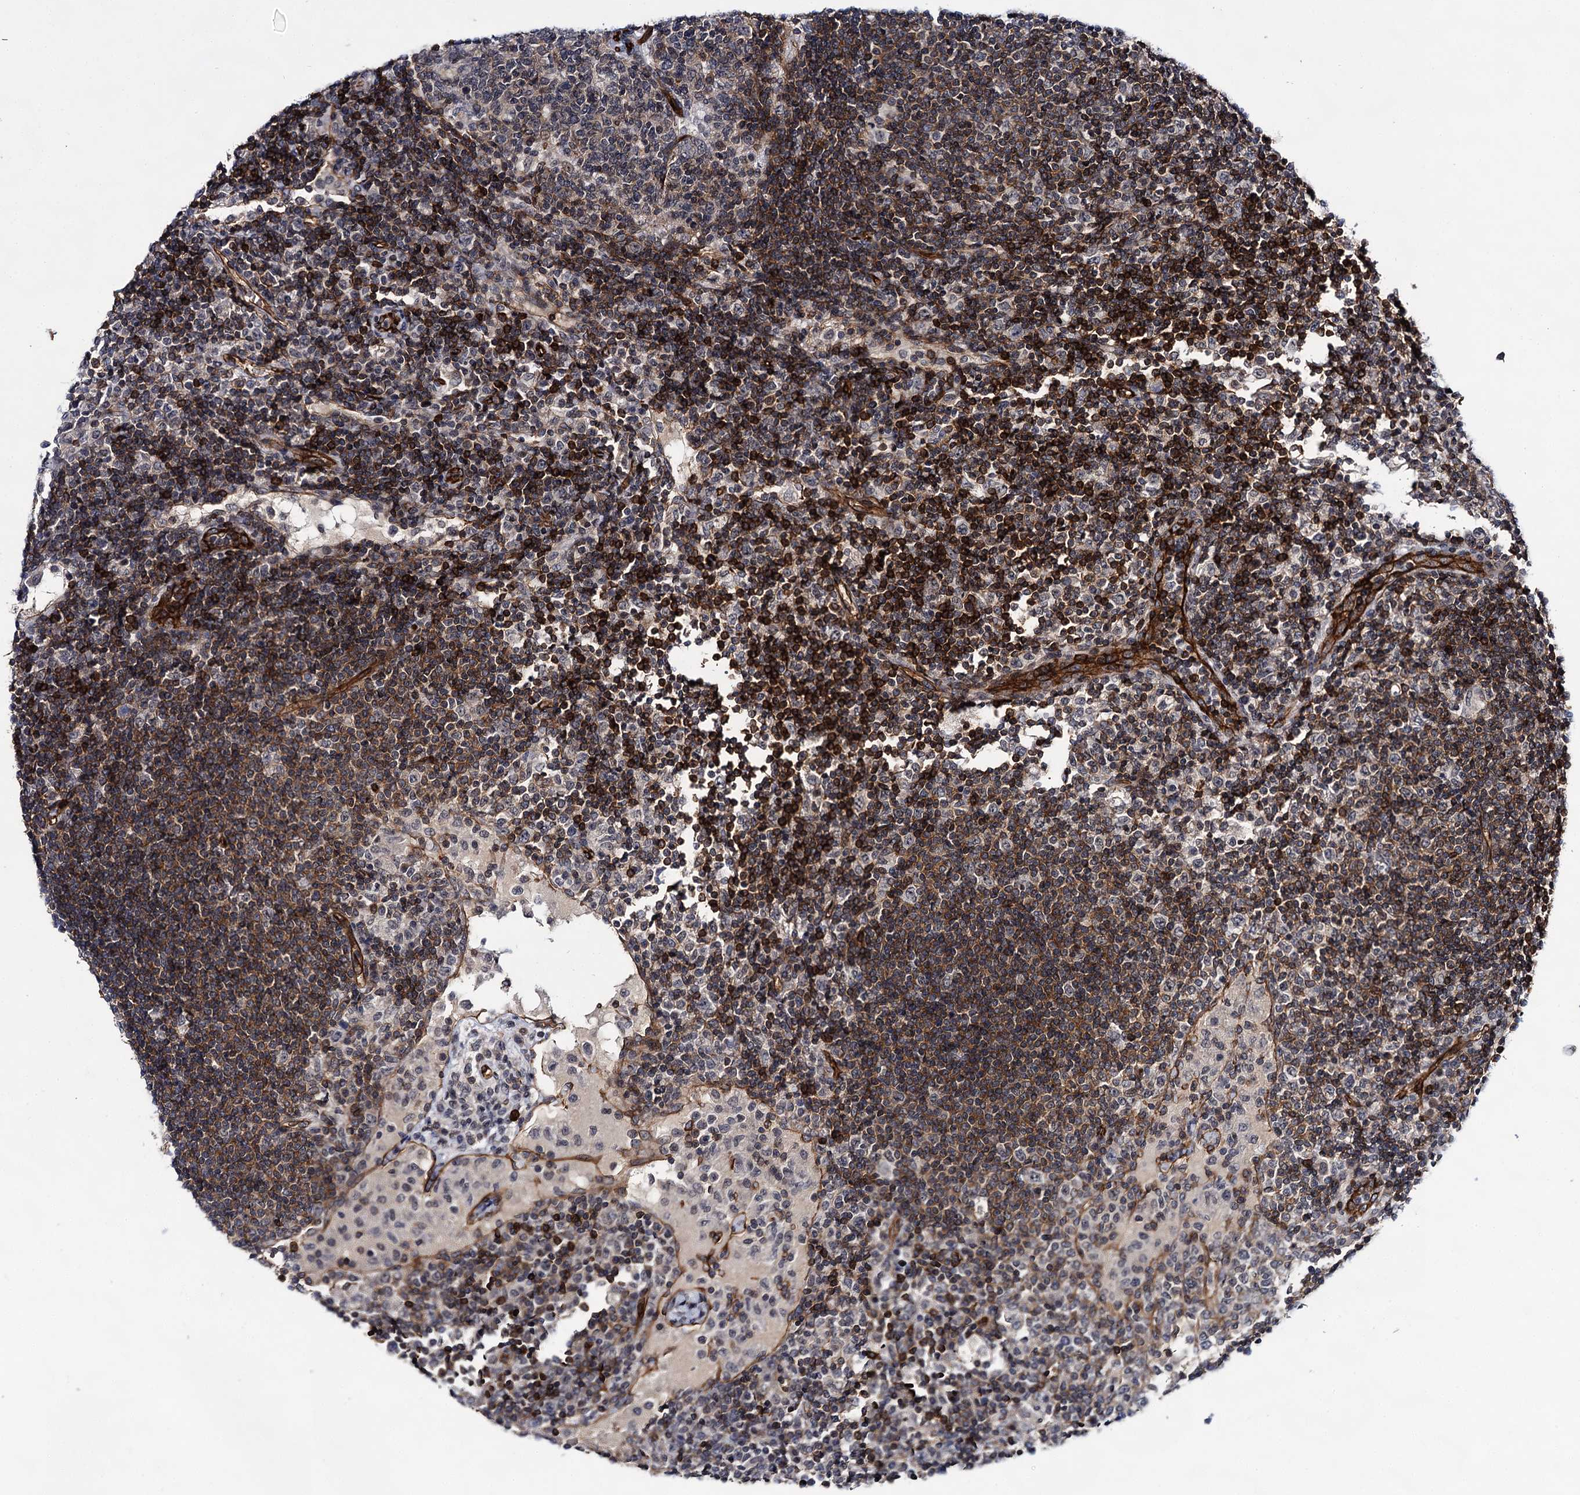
{"staining": {"intensity": "moderate", "quantity": ">75%", "location": "cytoplasmic/membranous"}, "tissue": "lymph node", "cell_type": "Germinal center cells", "image_type": "normal", "snomed": [{"axis": "morphology", "description": "Normal tissue, NOS"}, {"axis": "topography", "description": "Lymph node"}], "caption": "Brown immunohistochemical staining in normal lymph node shows moderate cytoplasmic/membranous positivity in about >75% of germinal center cells.", "gene": "ABLIM1", "patient": {"sex": "female", "age": 53}}